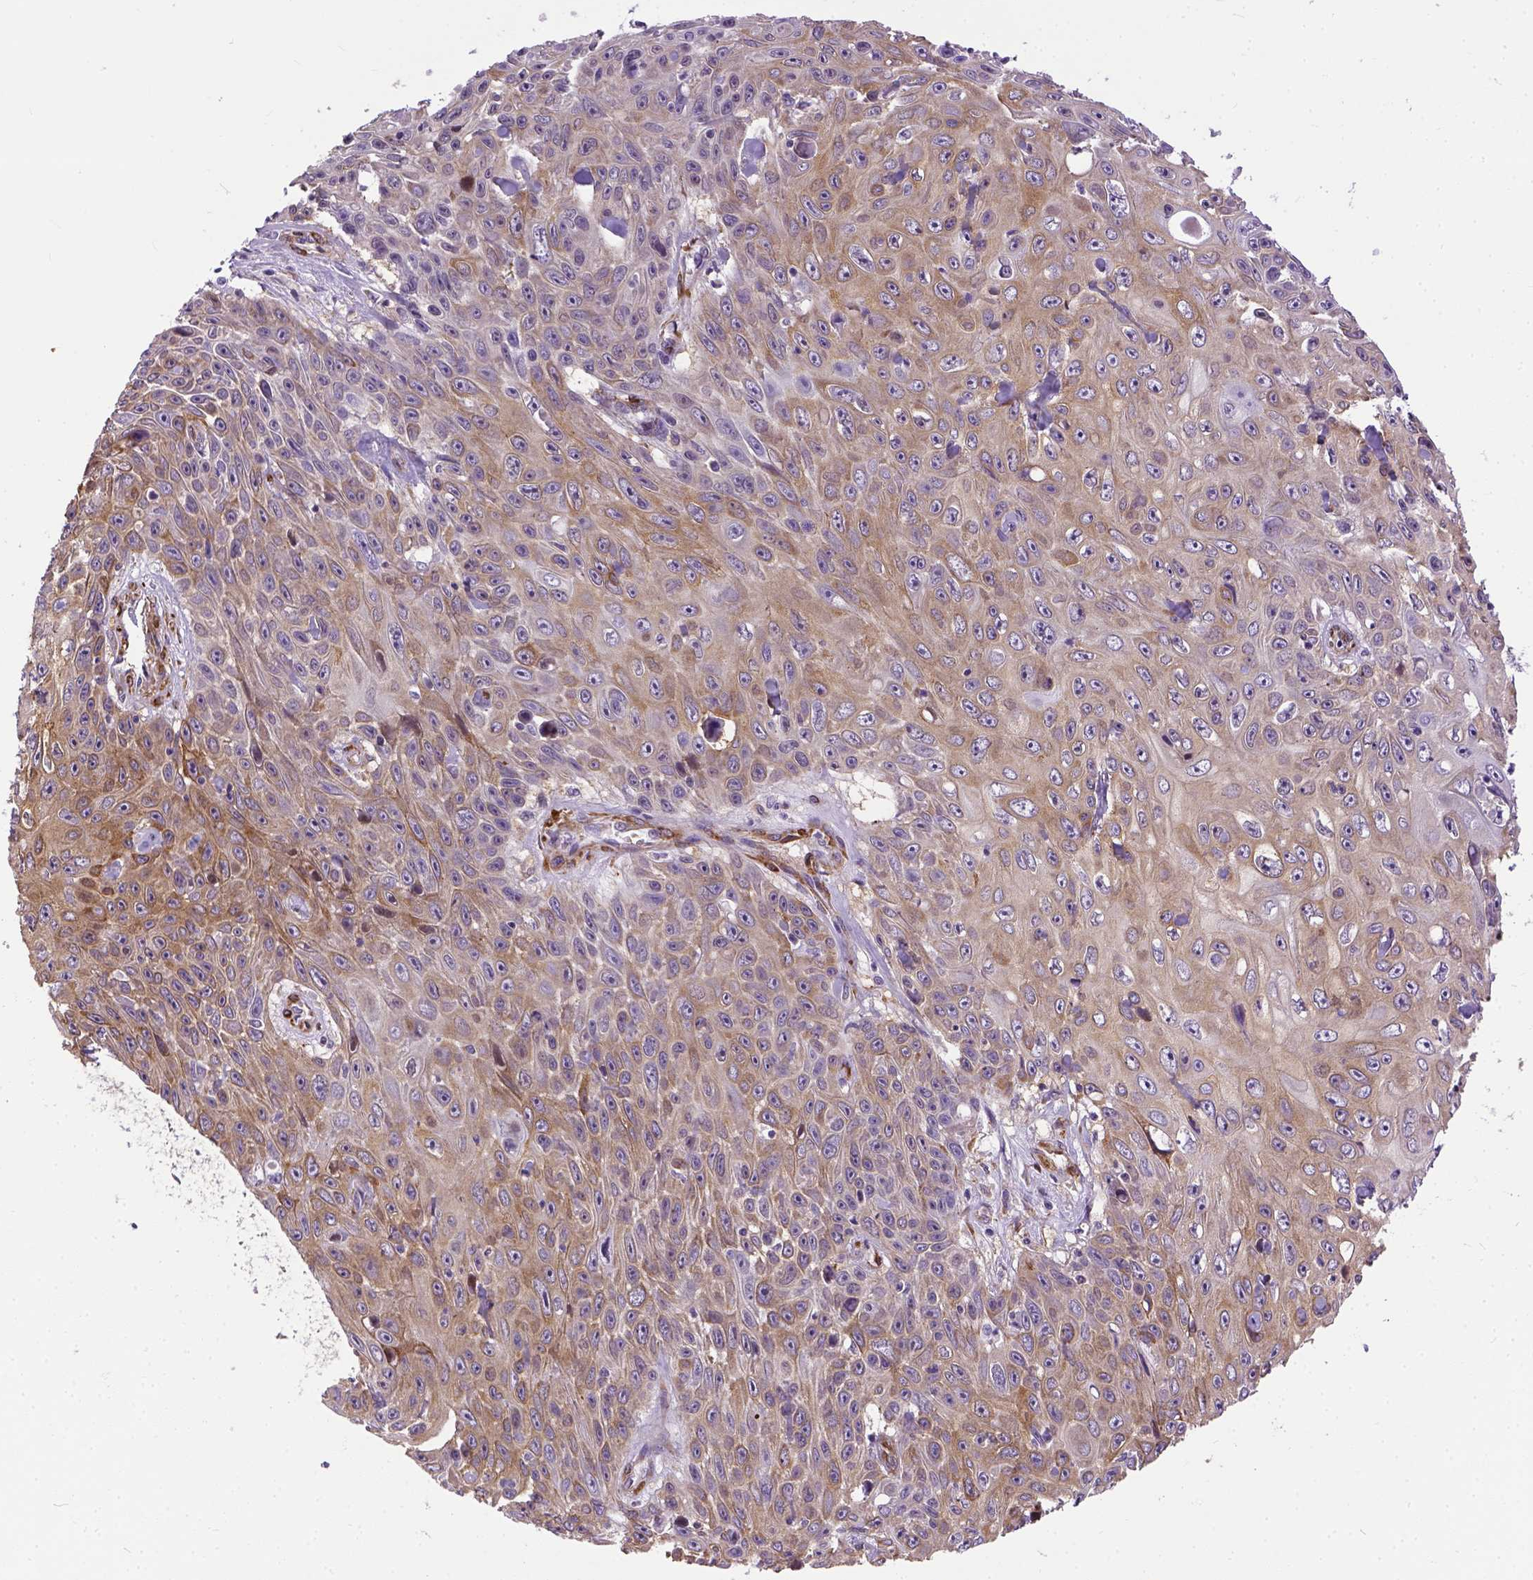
{"staining": {"intensity": "moderate", "quantity": ">75%", "location": "cytoplasmic/membranous"}, "tissue": "skin cancer", "cell_type": "Tumor cells", "image_type": "cancer", "snomed": [{"axis": "morphology", "description": "Squamous cell carcinoma, NOS"}, {"axis": "topography", "description": "Skin"}], "caption": "A high-resolution image shows immunohistochemistry staining of squamous cell carcinoma (skin), which shows moderate cytoplasmic/membranous positivity in approximately >75% of tumor cells. The protein is stained brown, and the nuclei are stained in blue (DAB (3,3'-diaminobenzidine) IHC with brightfield microscopy, high magnification).", "gene": "KAZN", "patient": {"sex": "male", "age": 82}}